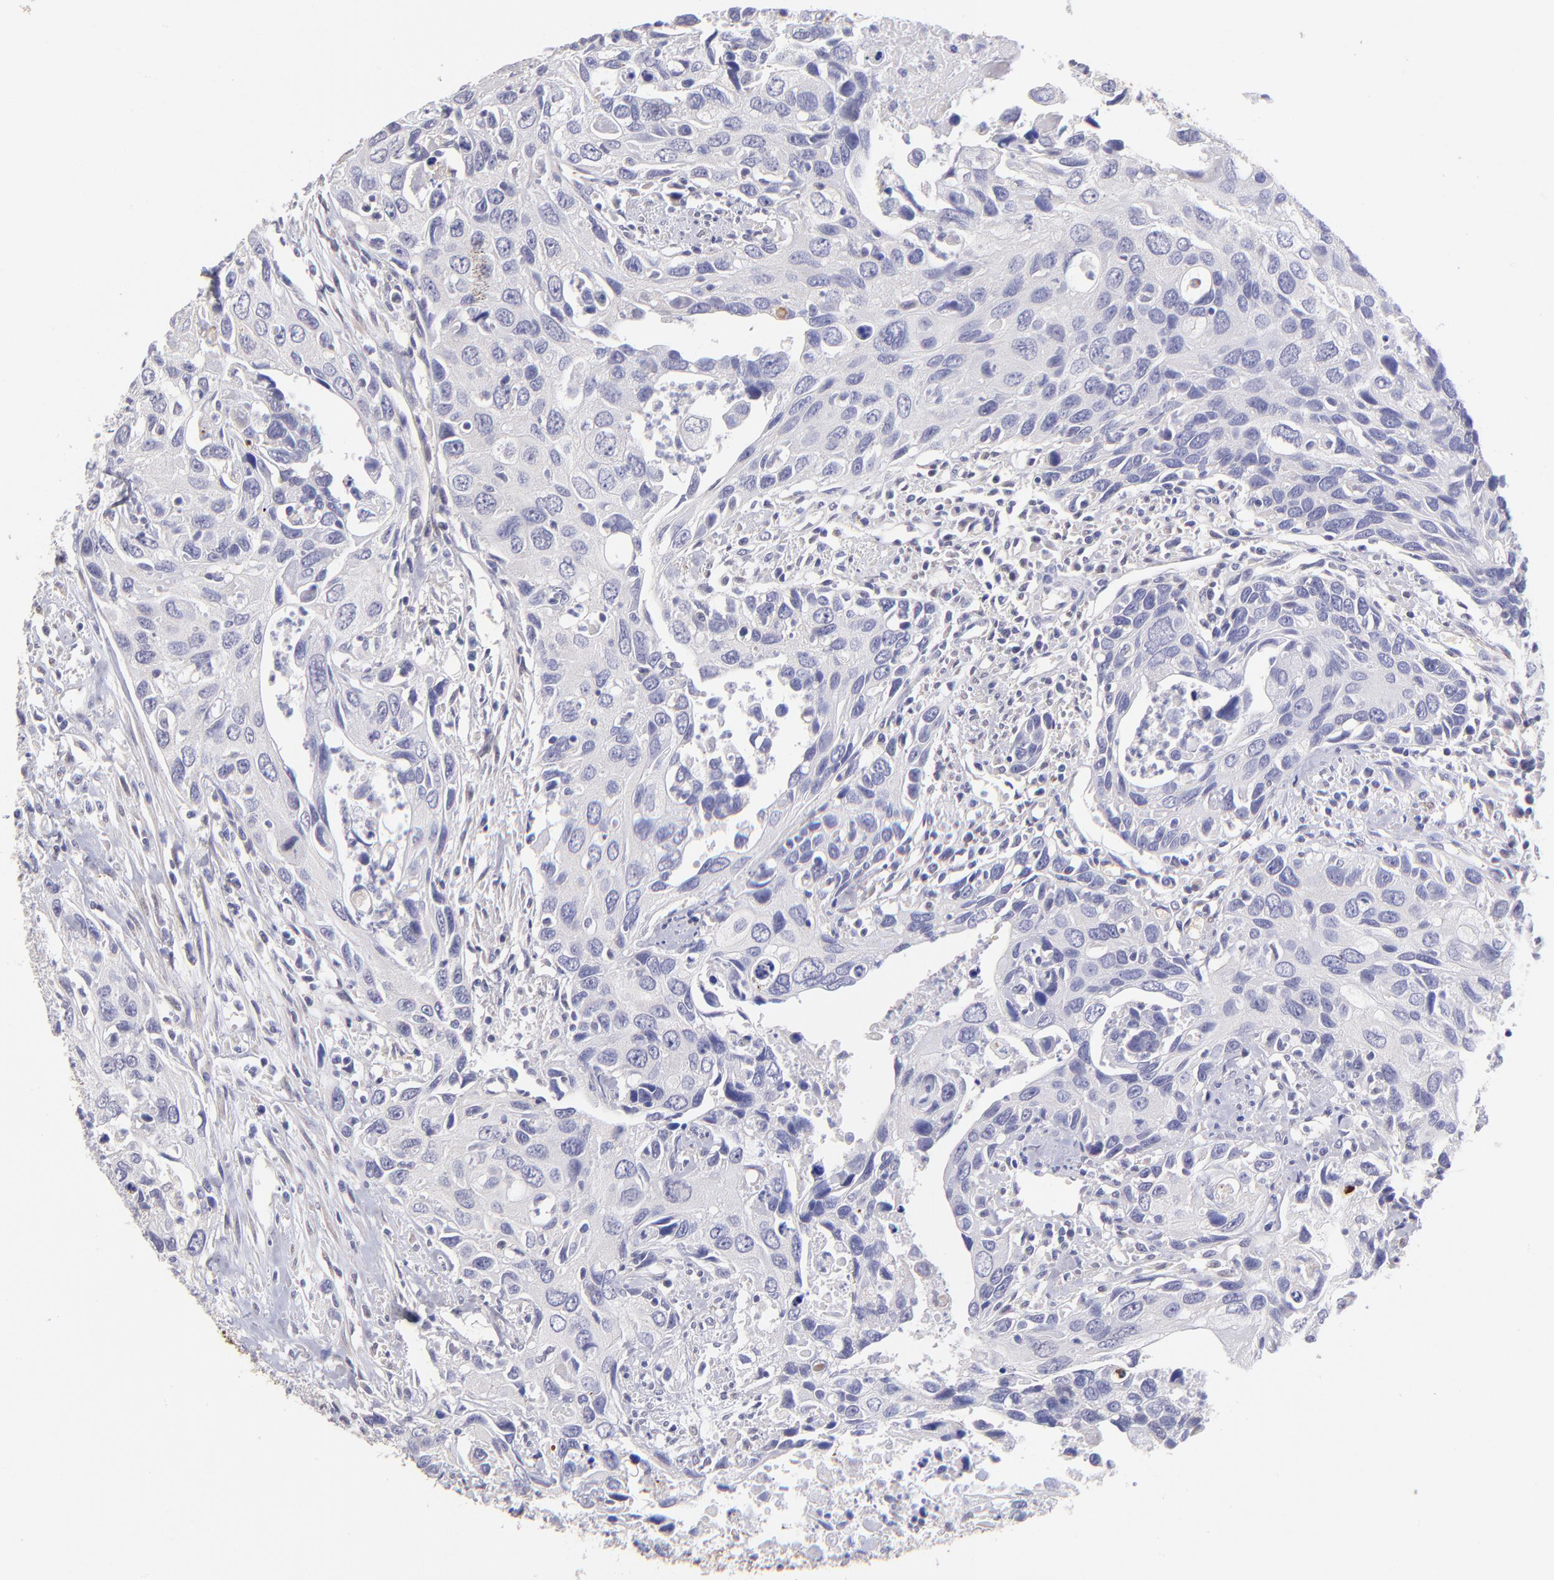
{"staining": {"intensity": "negative", "quantity": "none", "location": "none"}, "tissue": "urothelial cancer", "cell_type": "Tumor cells", "image_type": "cancer", "snomed": [{"axis": "morphology", "description": "Urothelial carcinoma, High grade"}, {"axis": "topography", "description": "Urinary bladder"}], "caption": "An image of human high-grade urothelial carcinoma is negative for staining in tumor cells.", "gene": "NSF", "patient": {"sex": "male", "age": 71}}